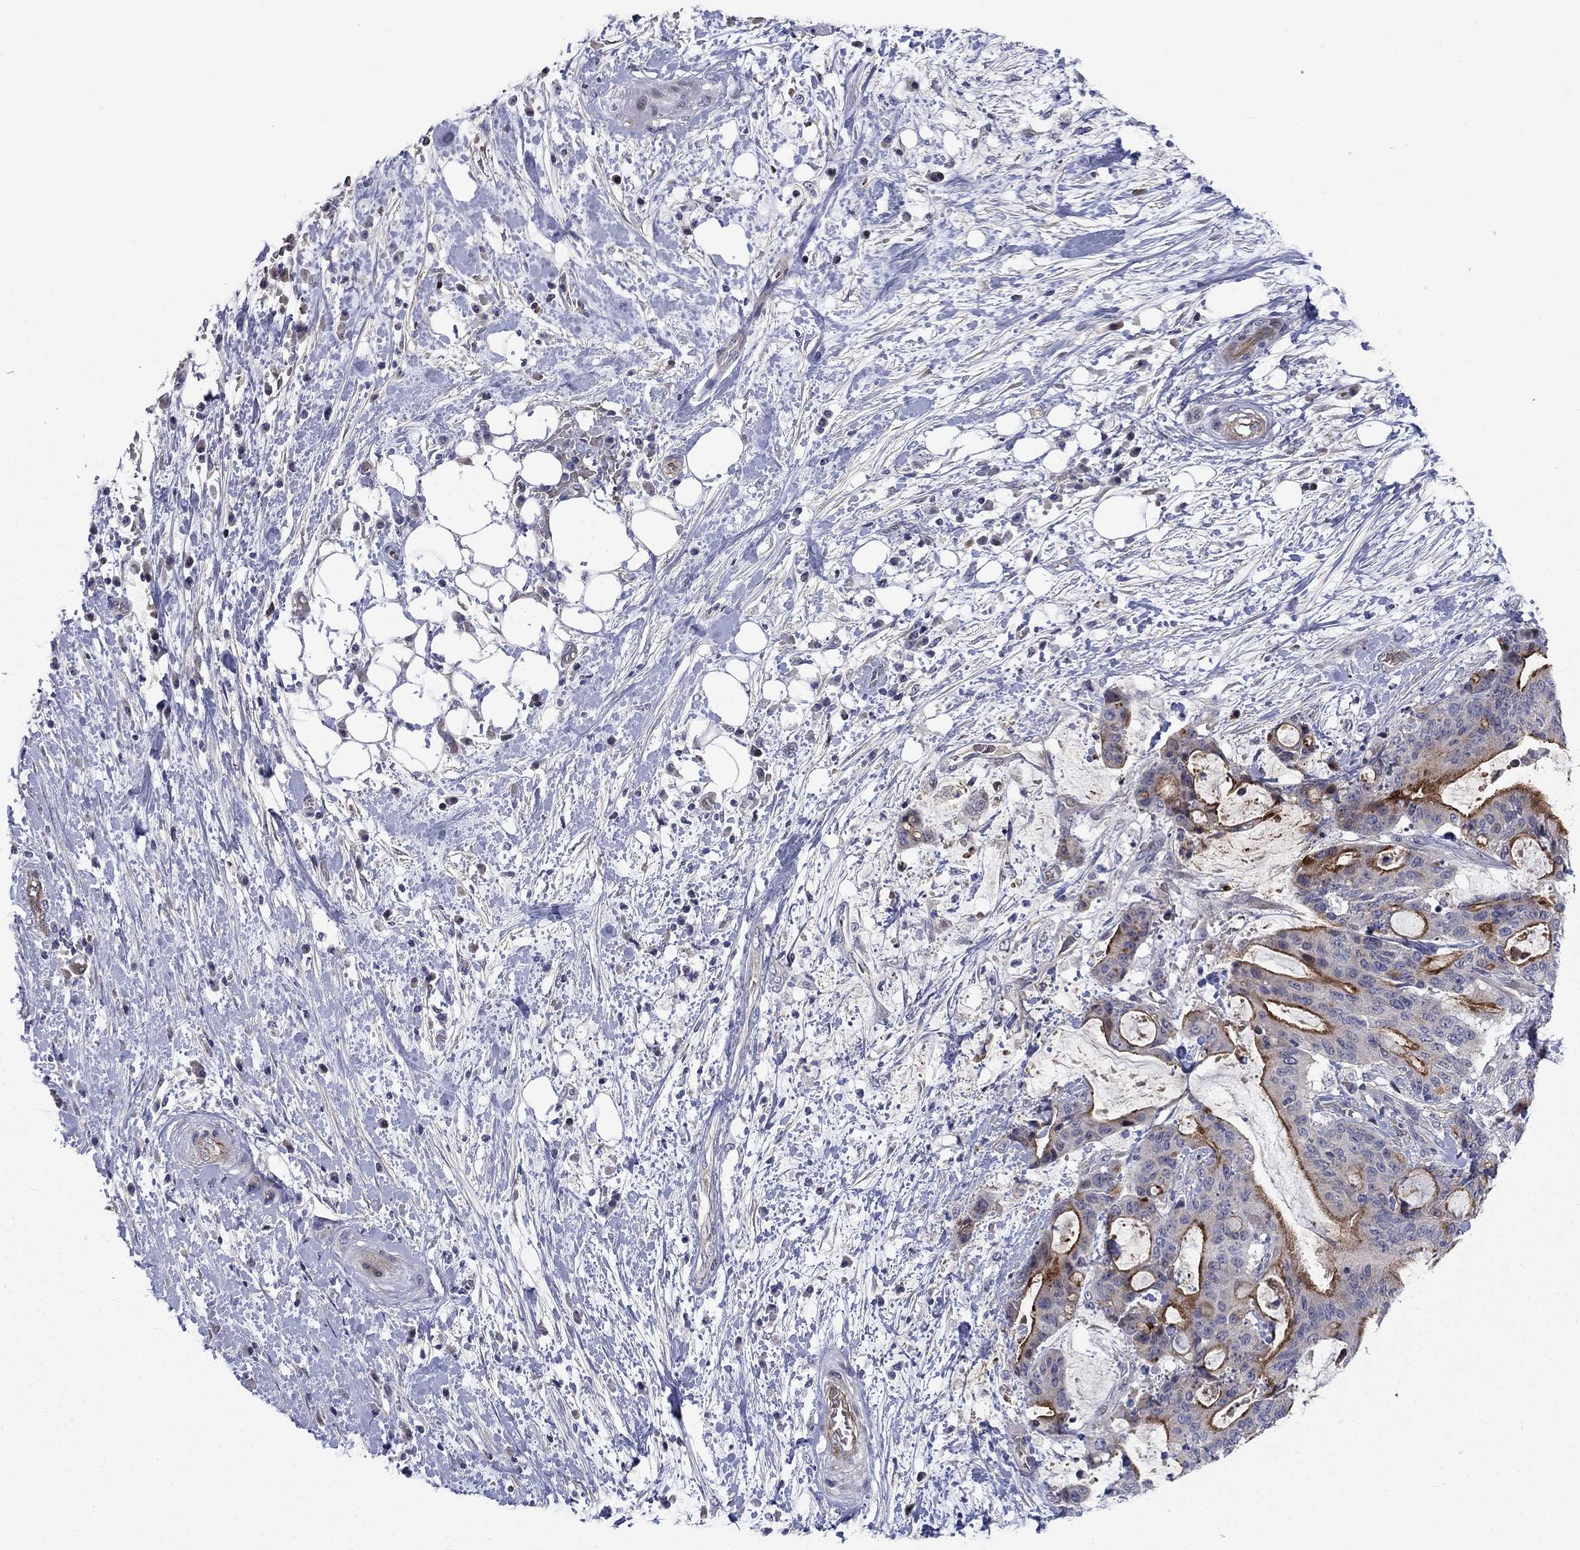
{"staining": {"intensity": "strong", "quantity": "<25%", "location": "cytoplasmic/membranous"}, "tissue": "liver cancer", "cell_type": "Tumor cells", "image_type": "cancer", "snomed": [{"axis": "morphology", "description": "Cholangiocarcinoma"}, {"axis": "topography", "description": "Liver"}], "caption": "Protein expression analysis of liver cholangiocarcinoma exhibits strong cytoplasmic/membranous positivity in about <25% of tumor cells.", "gene": "SLC1A1", "patient": {"sex": "female", "age": 73}}